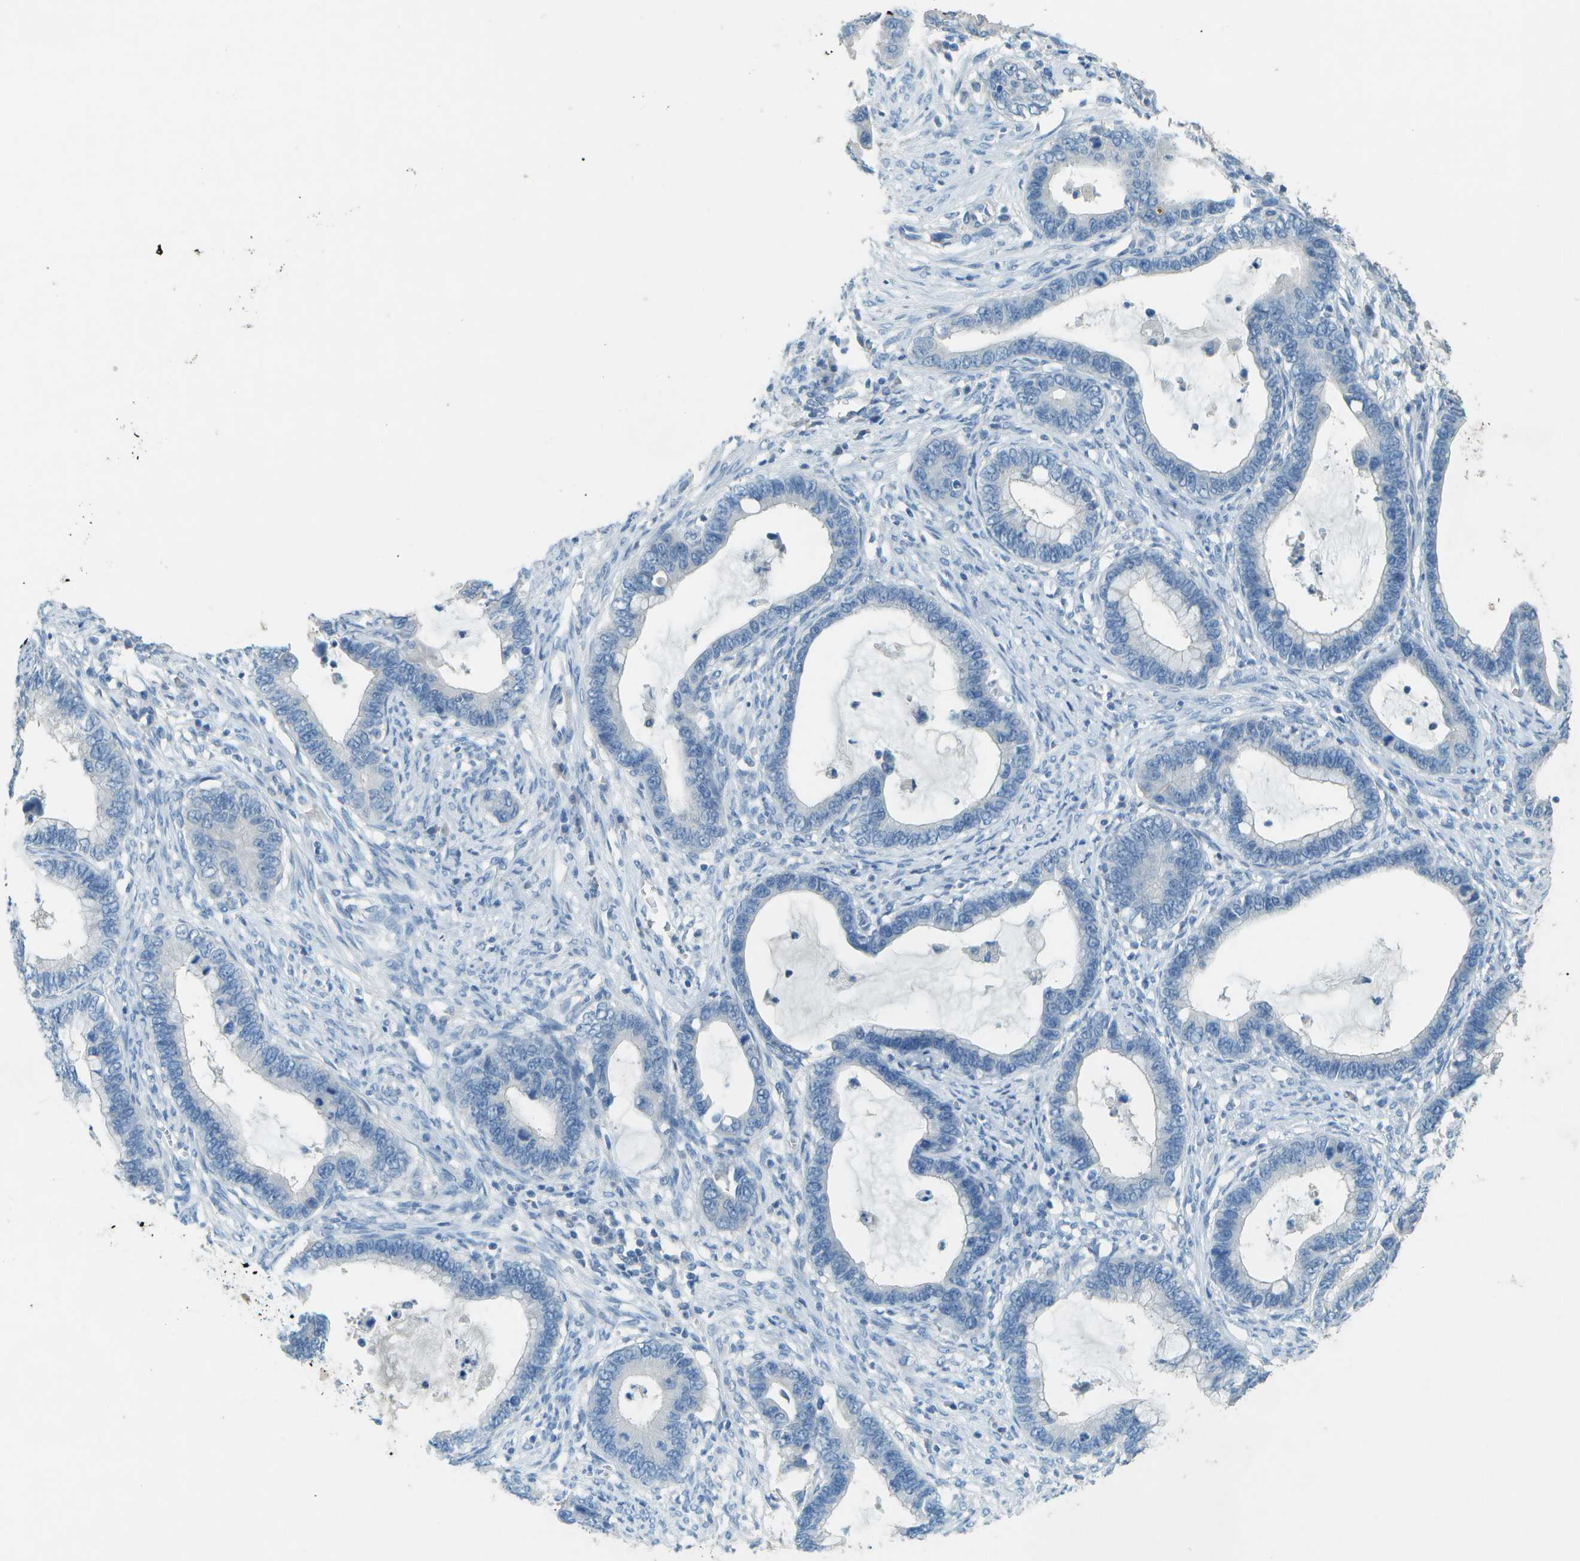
{"staining": {"intensity": "negative", "quantity": "none", "location": "none"}, "tissue": "cervical cancer", "cell_type": "Tumor cells", "image_type": "cancer", "snomed": [{"axis": "morphology", "description": "Adenocarcinoma, NOS"}, {"axis": "topography", "description": "Cervix"}], "caption": "A micrograph of human adenocarcinoma (cervical) is negative for staining in tumor cells. (DAB (3,3'-diaminobenzidine) immunohistochemistry (IHC) visualized using brightfield microscopy, high magnification).", "gene": "LGI2", "patient": {"sex": "female", "age": 44}}